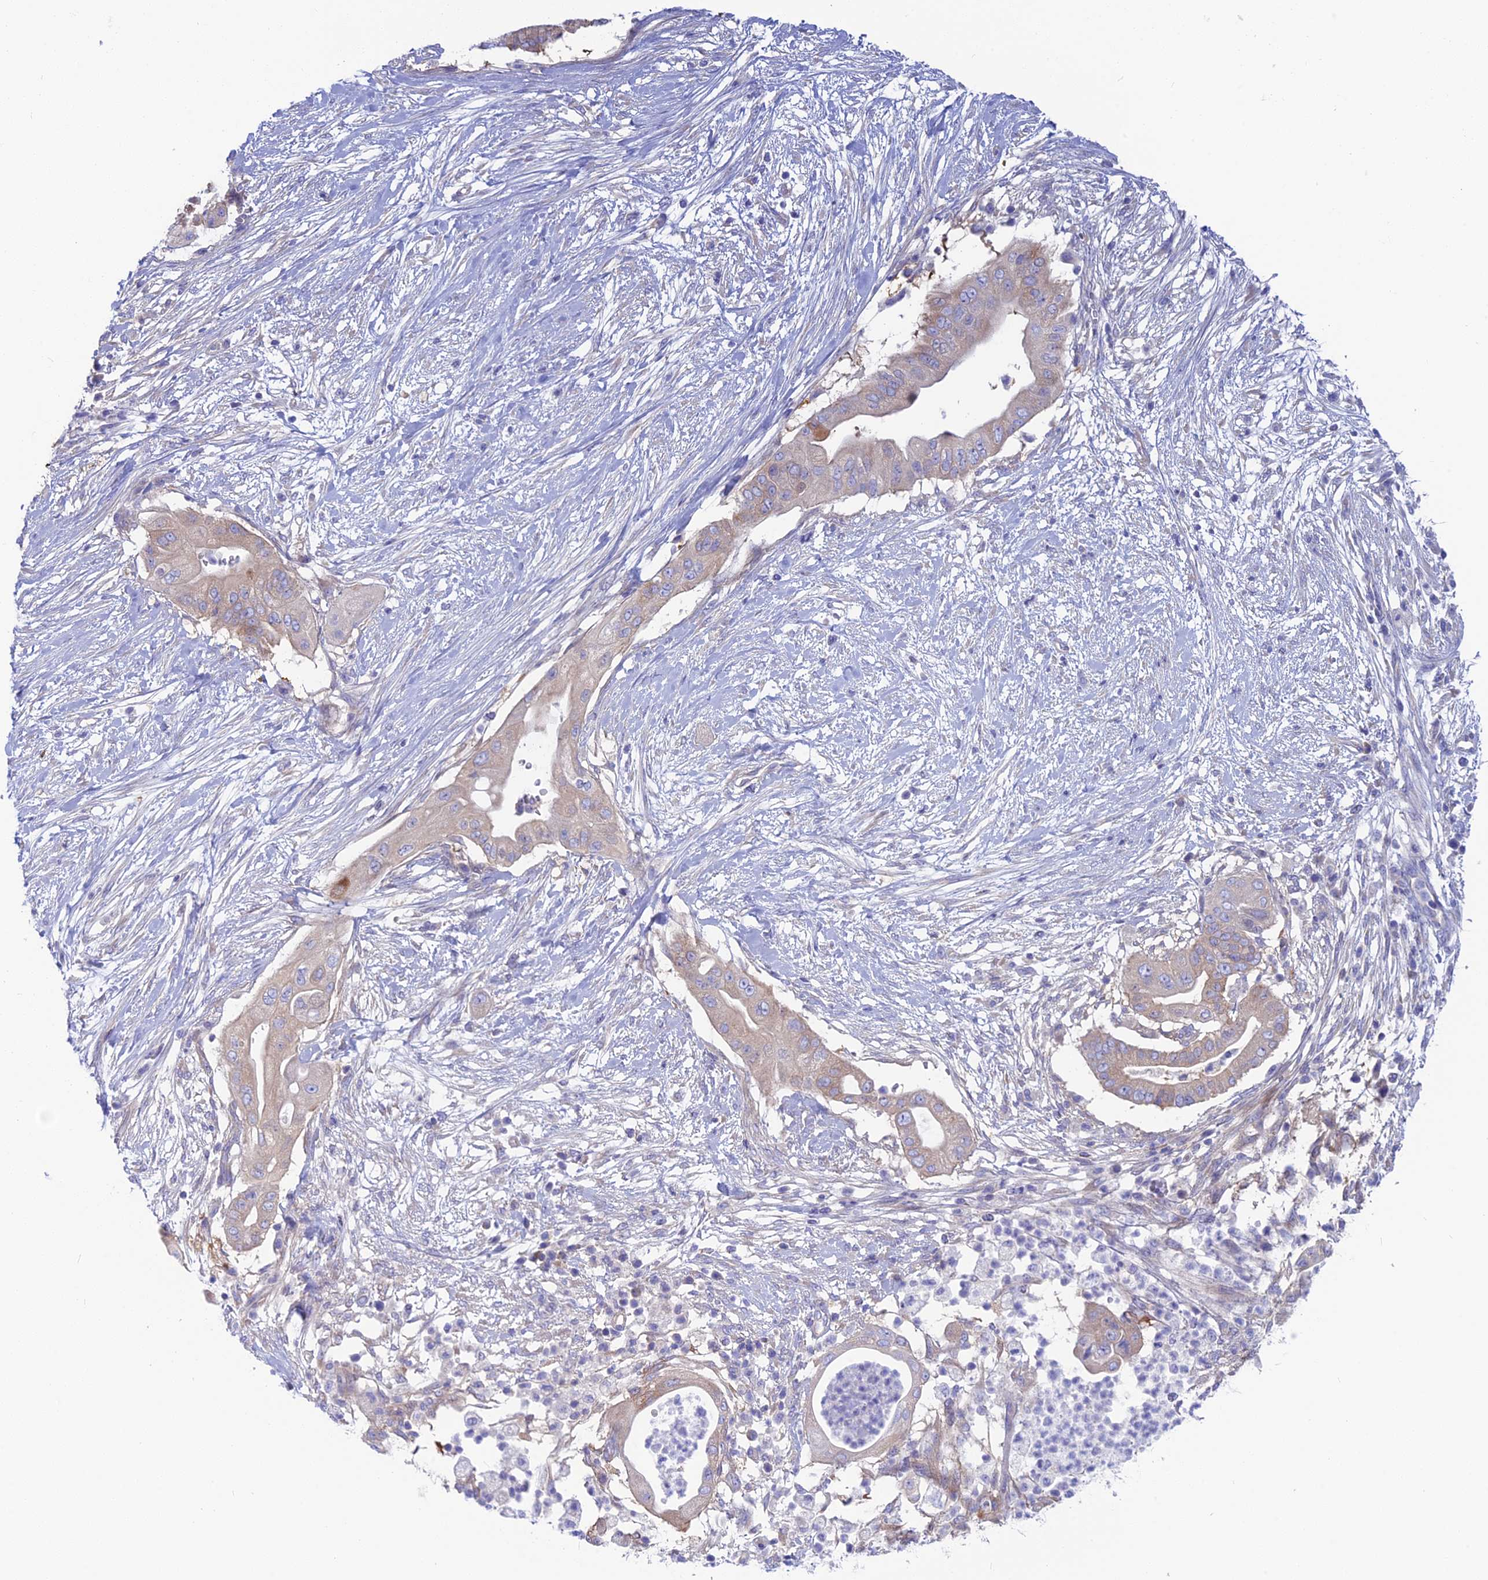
{"staining": {"intensity": "negative", "quantity": "none", "location": "none"}, "tissue": "pancreatic cancer", "cell_type": "Tumor cells", "image_type": "cancer", "snomed": [{"axis": "morphology", "description": "Adenocarcinoma, NOS"}, {"axis": "topography", "description": "Pancreas"}], "caption": "Immunohistochemistry photomicrograph of neoplastic tissue: pancreatic cancer stained with DAB reveals no significant protein positivity in tumor cells.", "gene": "LZTFL1", "patient": {"sex": "male", "age": 68}}